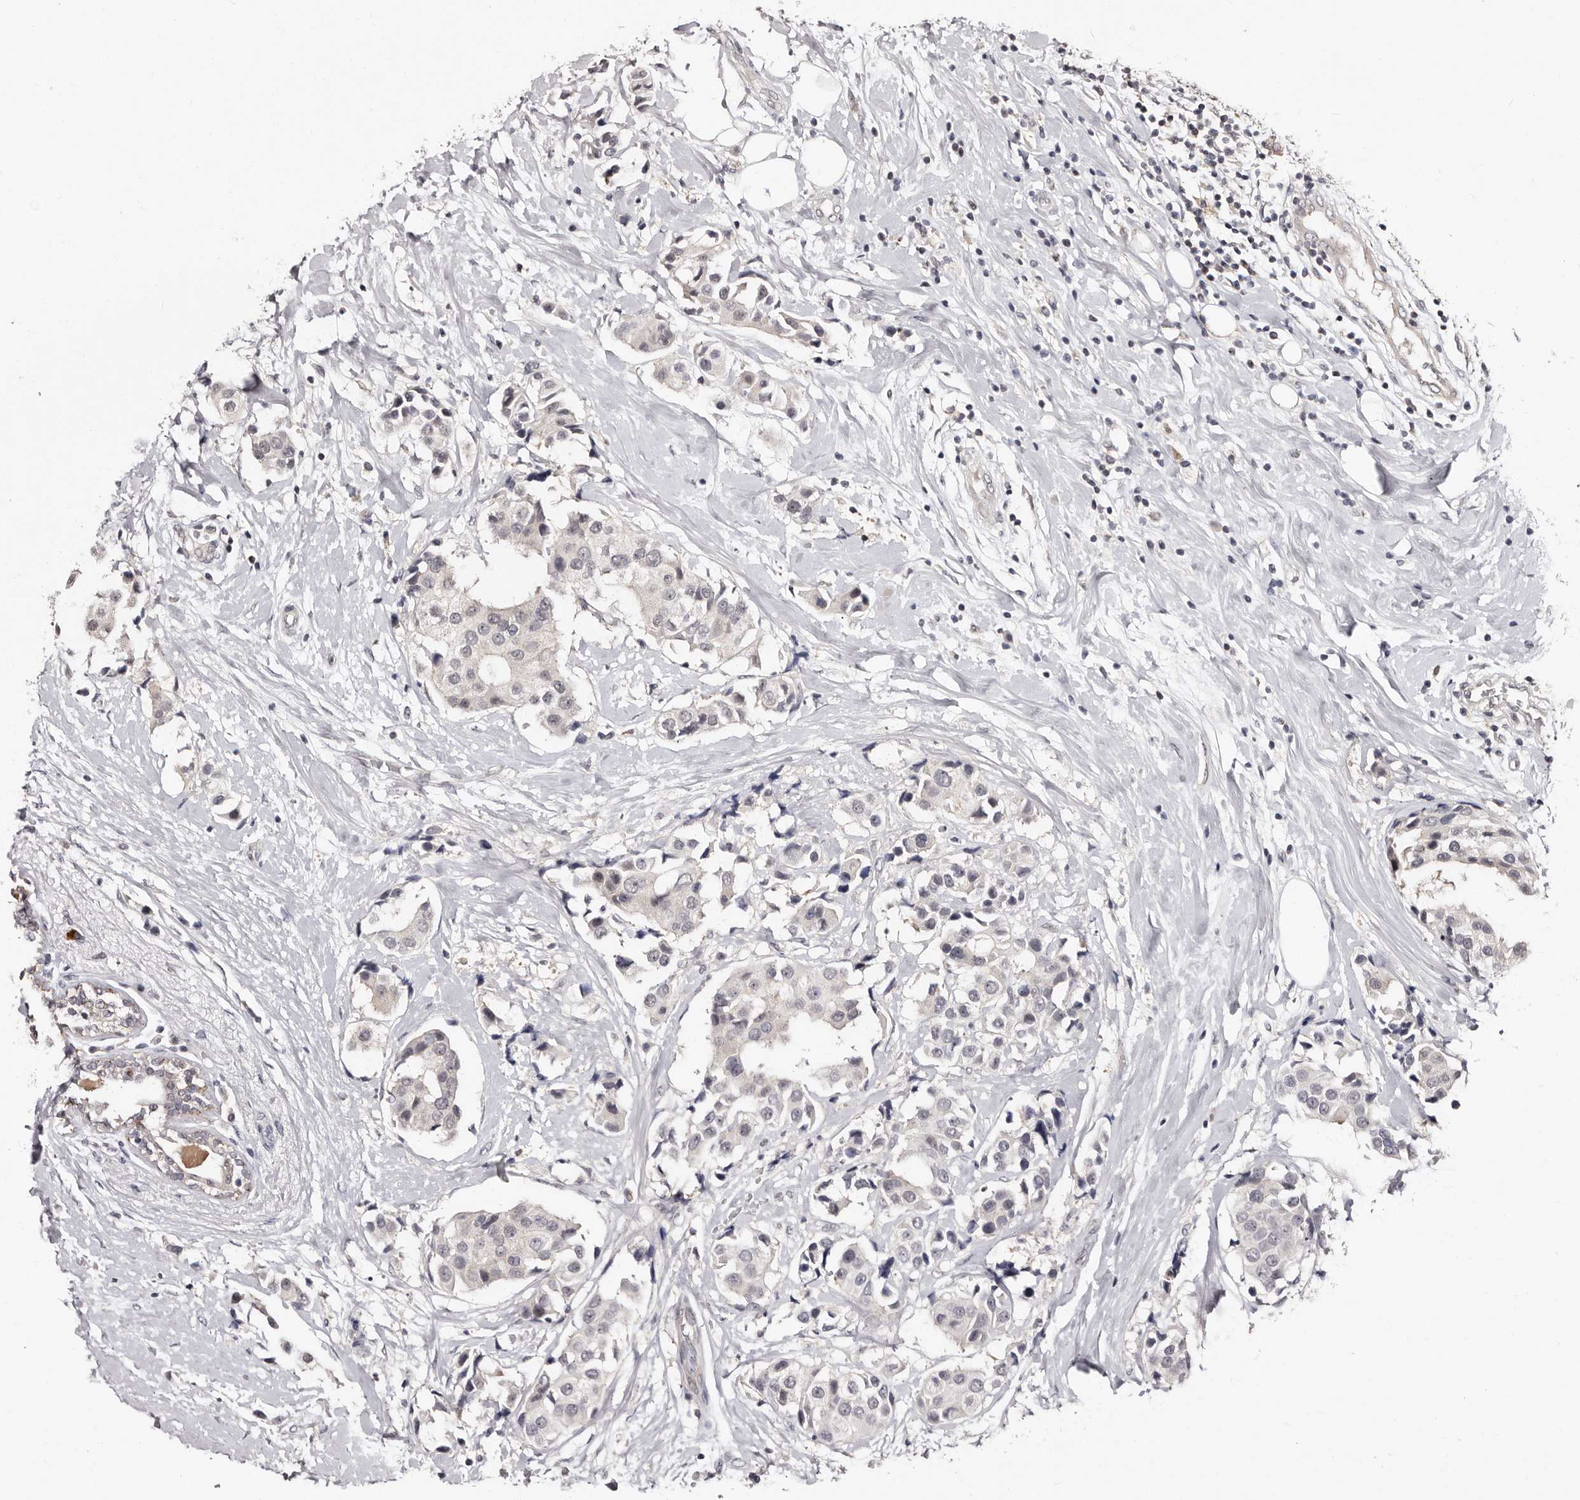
{"staining": {"intensity": "negative", "quantity": "none", "location": "none"}, "tissue": "breast cancer", "cell_type": "Tumor cells", "image_type": "cancer", "snomed": [{"axis": "morphology", "description": "Normal tissue, NOS"}, {"axis": "morphology", "description": "Duct carcinoma"}, {"axis": "topography", "description": "Breast"}], "caption": "Protein analysis of breast intraductal carcinoma reveals no significant expression in tumor cells.", "gene": "PHF20L1", "patient": {"sex": "female", "age": 39}}